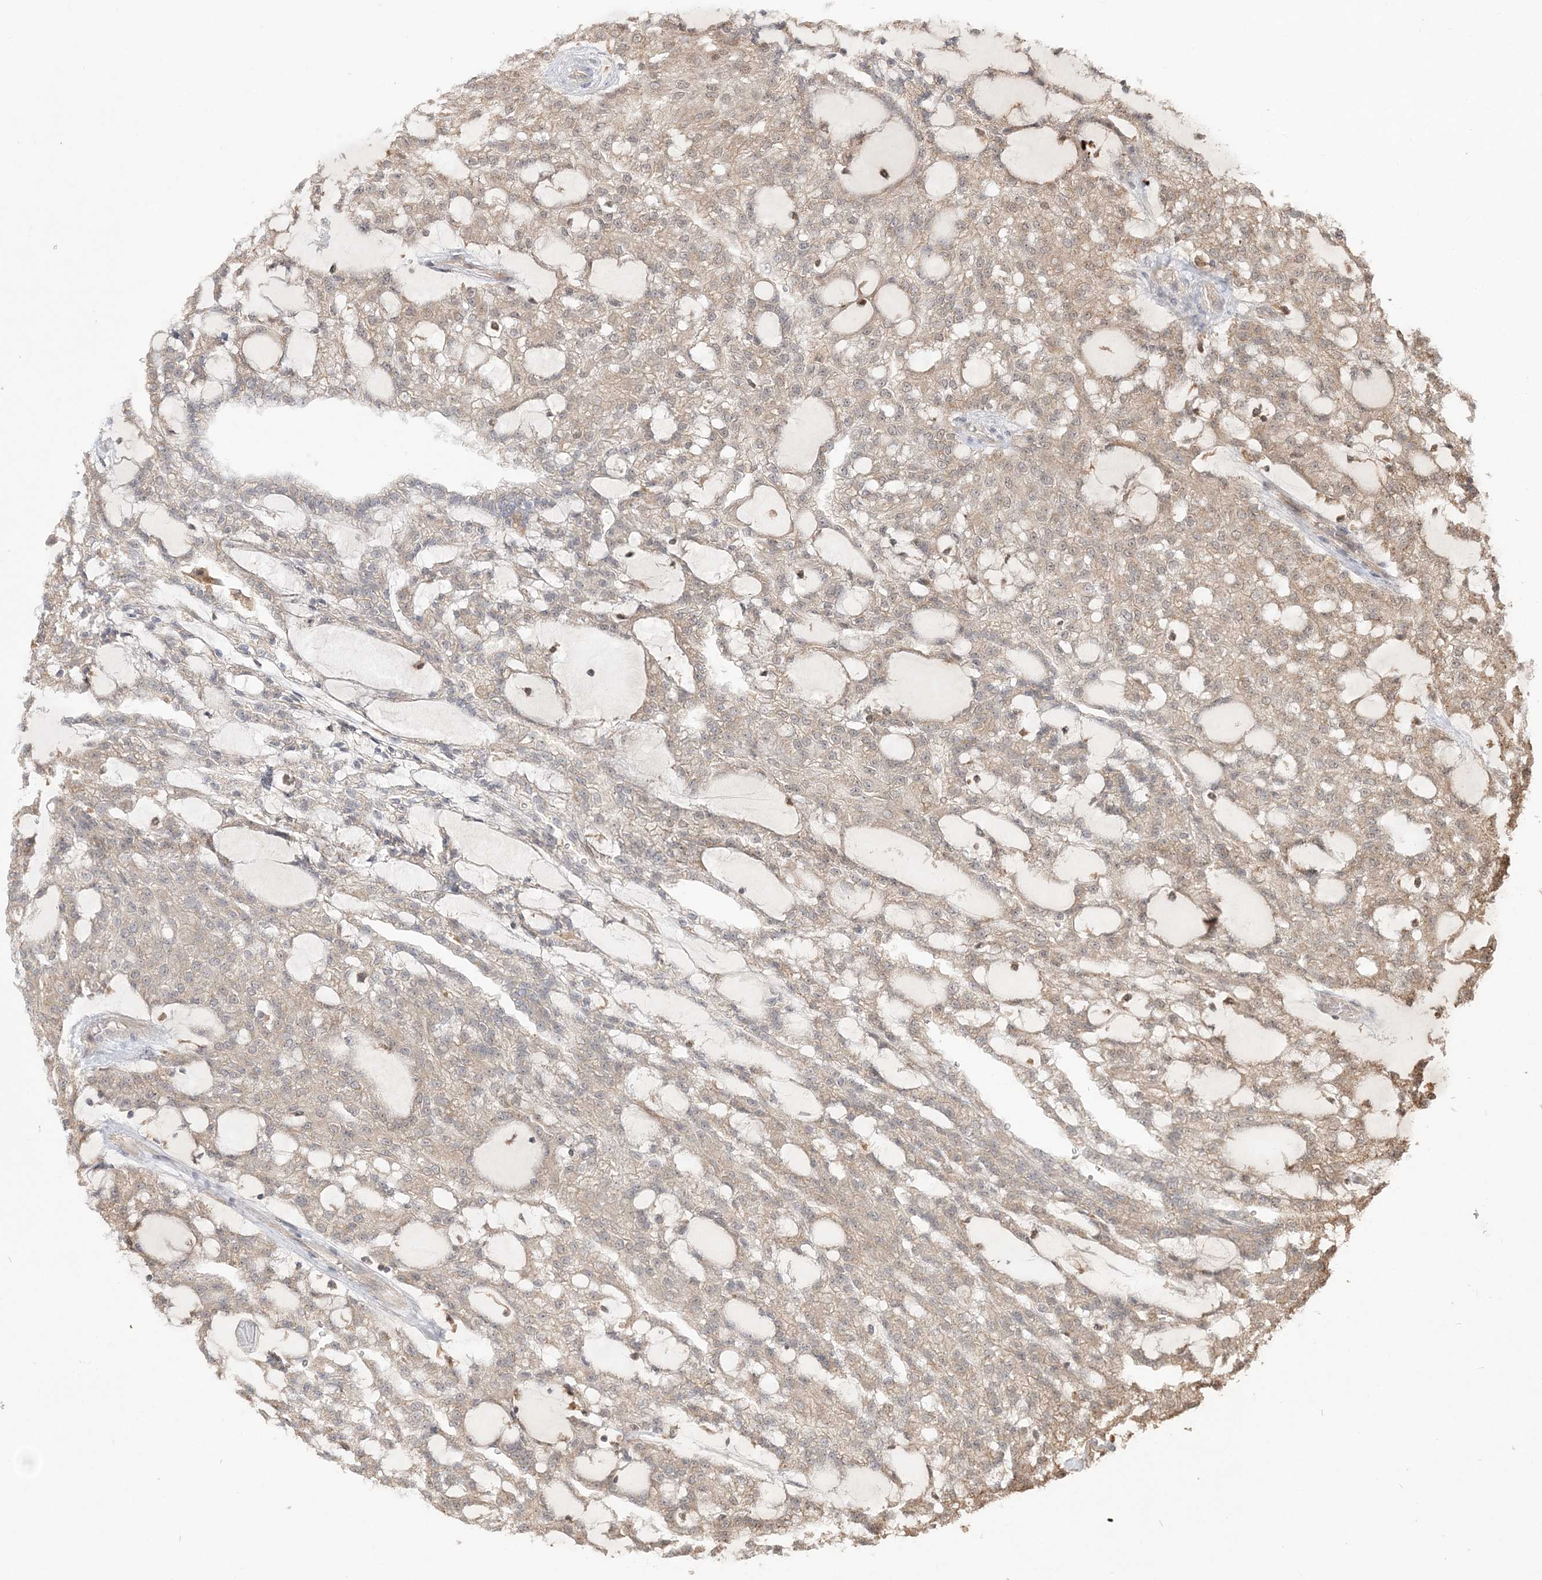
{"staining": {"intensity": "weak", "quantity": "<25%", "location": "cytoplasmic/membranous"}, "tissue": "renal cancer", "cell_type": "Tumor cells", "image_type": "cancer", "snomed": [{"axis": "morphology", "description": "Adenocarcinoma, NOS"}, {"axis": "topography", "description": "Kidney"}], "caption": "Immunohistochemistry (IHC) histopathology image of neoplastic tissue: human renal adenocarcinoma stained with DAB reveals no significant protein staining in tumor cells. (Brightfield microscopy of DAB (3,3'-diaminobenzidine) immunohistochemistry (IHC) at high magnification).", "gene": "CAB39", "patient": {"sex": "male", "age": 63}}